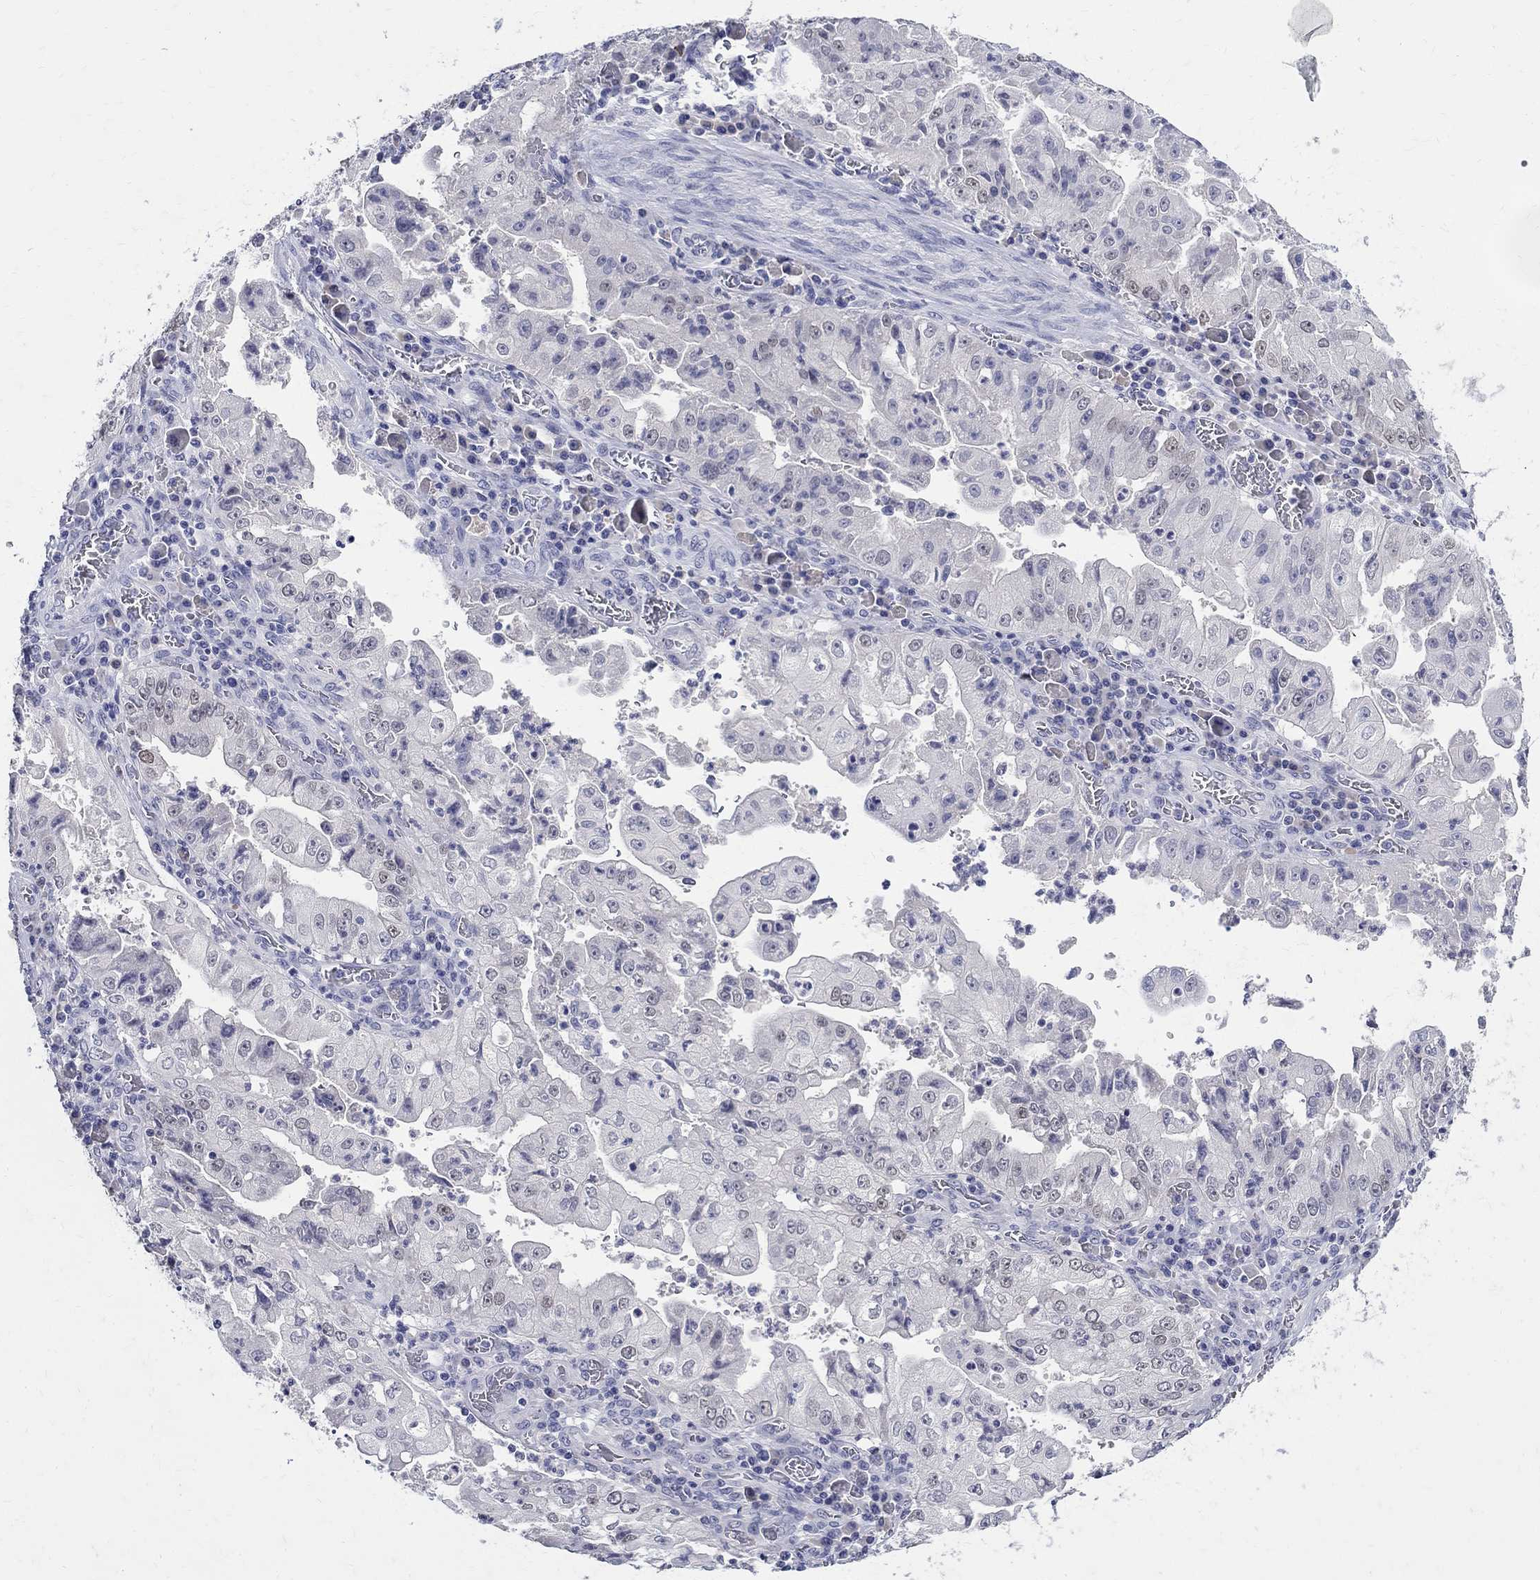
{"staining": {"intensity": "negative", "quantity": "none", "location": "none"}, "tissue": "stomach cancer", "cell_type": "Tumor cells", "image_type": "cancer", "snomed": [{"axis": "morphology", "description": "Adenocarcinoma, NOS"}, {"axis": "topography", "description": "Stomach"}], "caption": "Tumor cells show no significant staining in stomach cancer. Brightfield microscopy of immunohistochemistry (IHC) stained with DAB (3,3'-diaminobenzidine) (brown) and hematoxylin (blue), captured at high magnification.", "gene": "SOX2", "patient": {"sex": "male", "age": 76}}